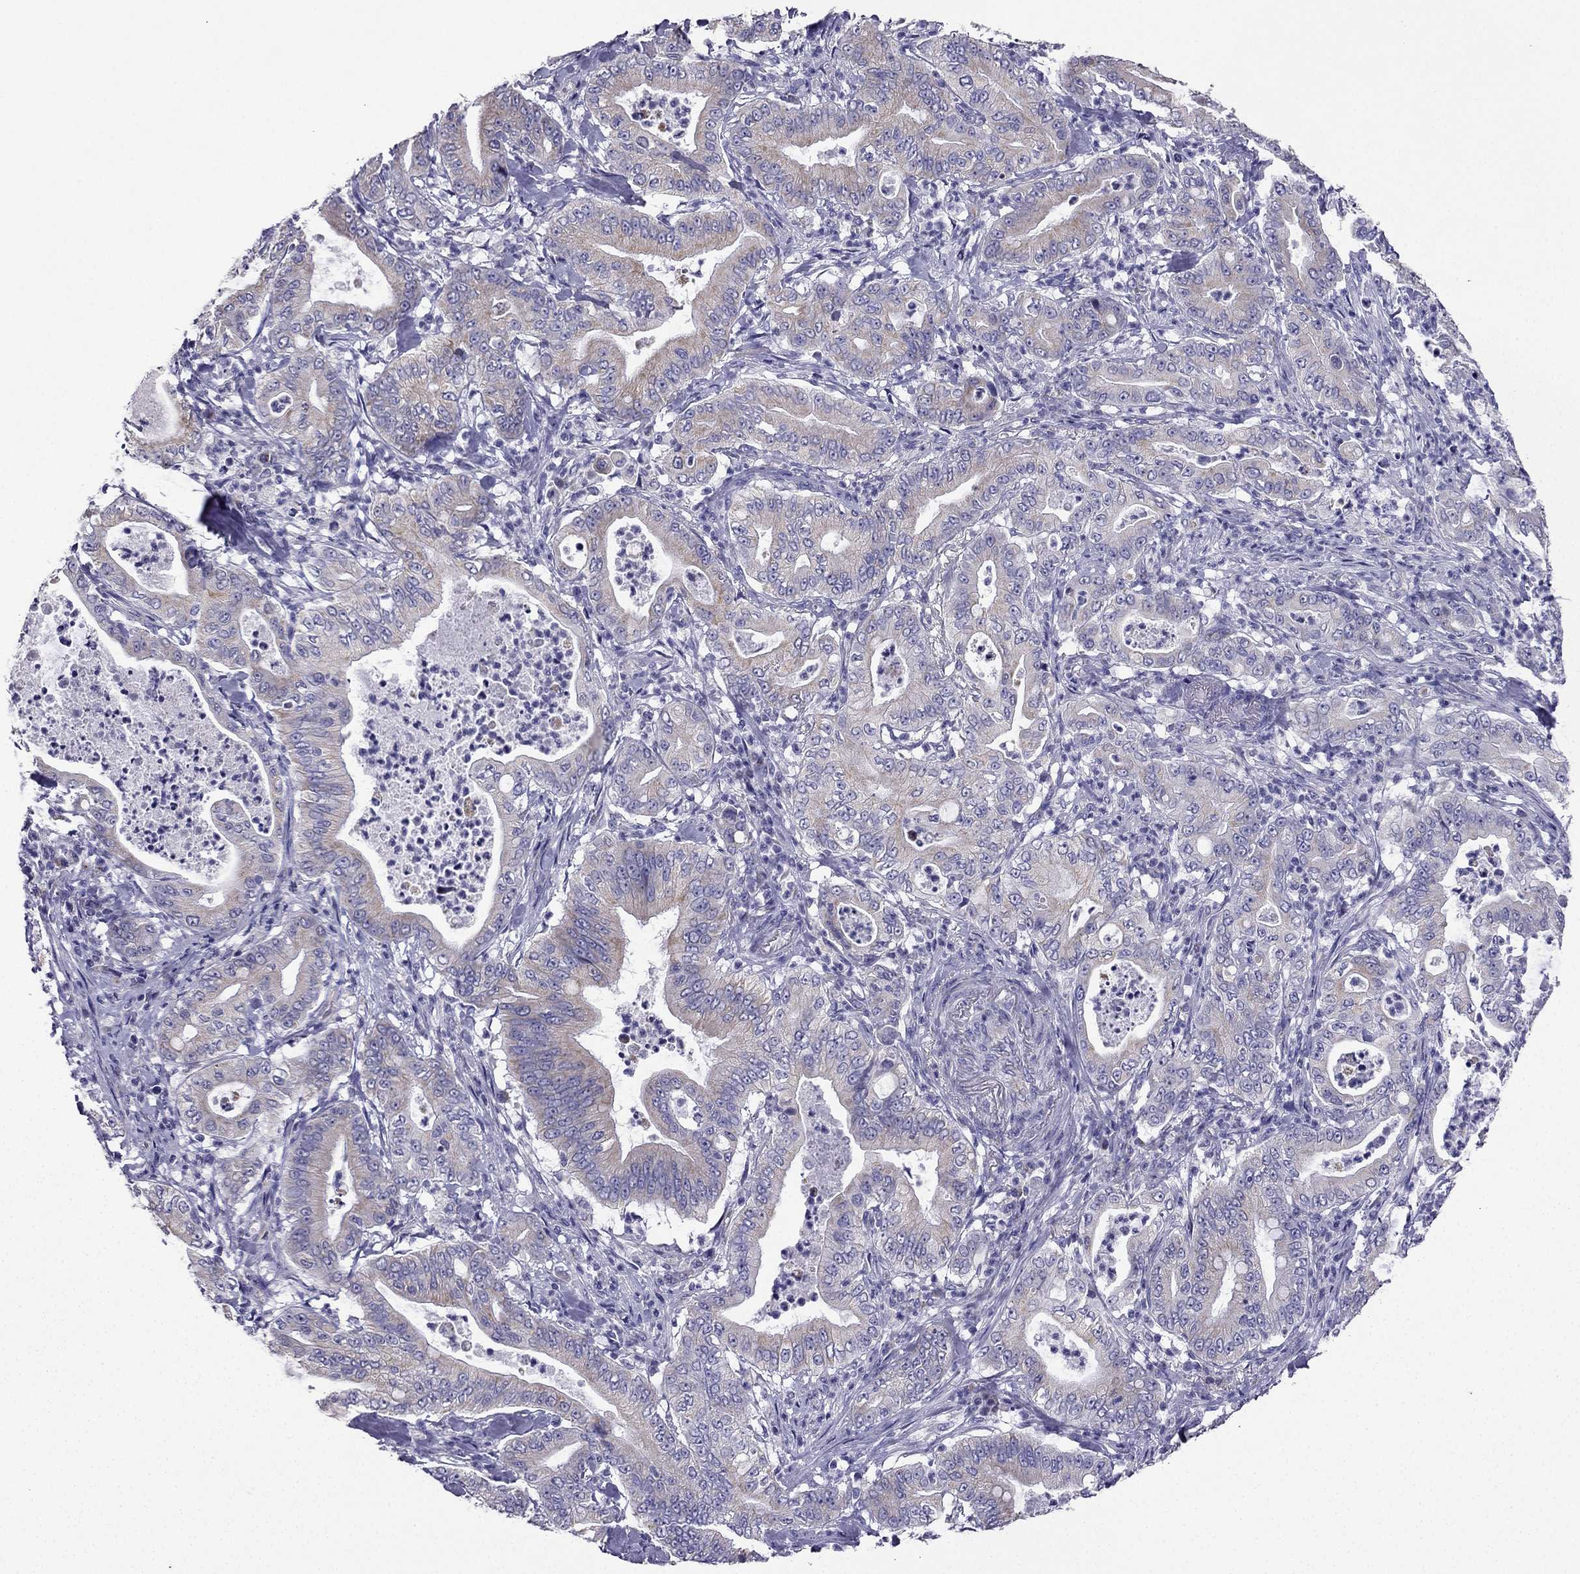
{"staining": {"intensity": "weak", "quantity": ">75%", "location": "cytoplasmic/membranous"}, "tissue": "pancreatic cancer", "cell_type": "Tumor cells", "image_type": "cancer", "snomed": [{"axis": "morphology", "description": "Adenocarcinoma, NOS"}, {"axis": "topography", "description": "Pancreas"}], "caption": "DAB (3,3'-diaminobenzidine) immunohistochemical staining of human pancreatic cancer reveals weak cytoplasmic/membranous protein expression in approximately >75% of tumor cells. Immunohistochemistry (ihc) stains the protein of interest in brown and the nuclei are stained blue.", "gene": "KIF5A", "patient": {"sex": "male", "age": 71}}